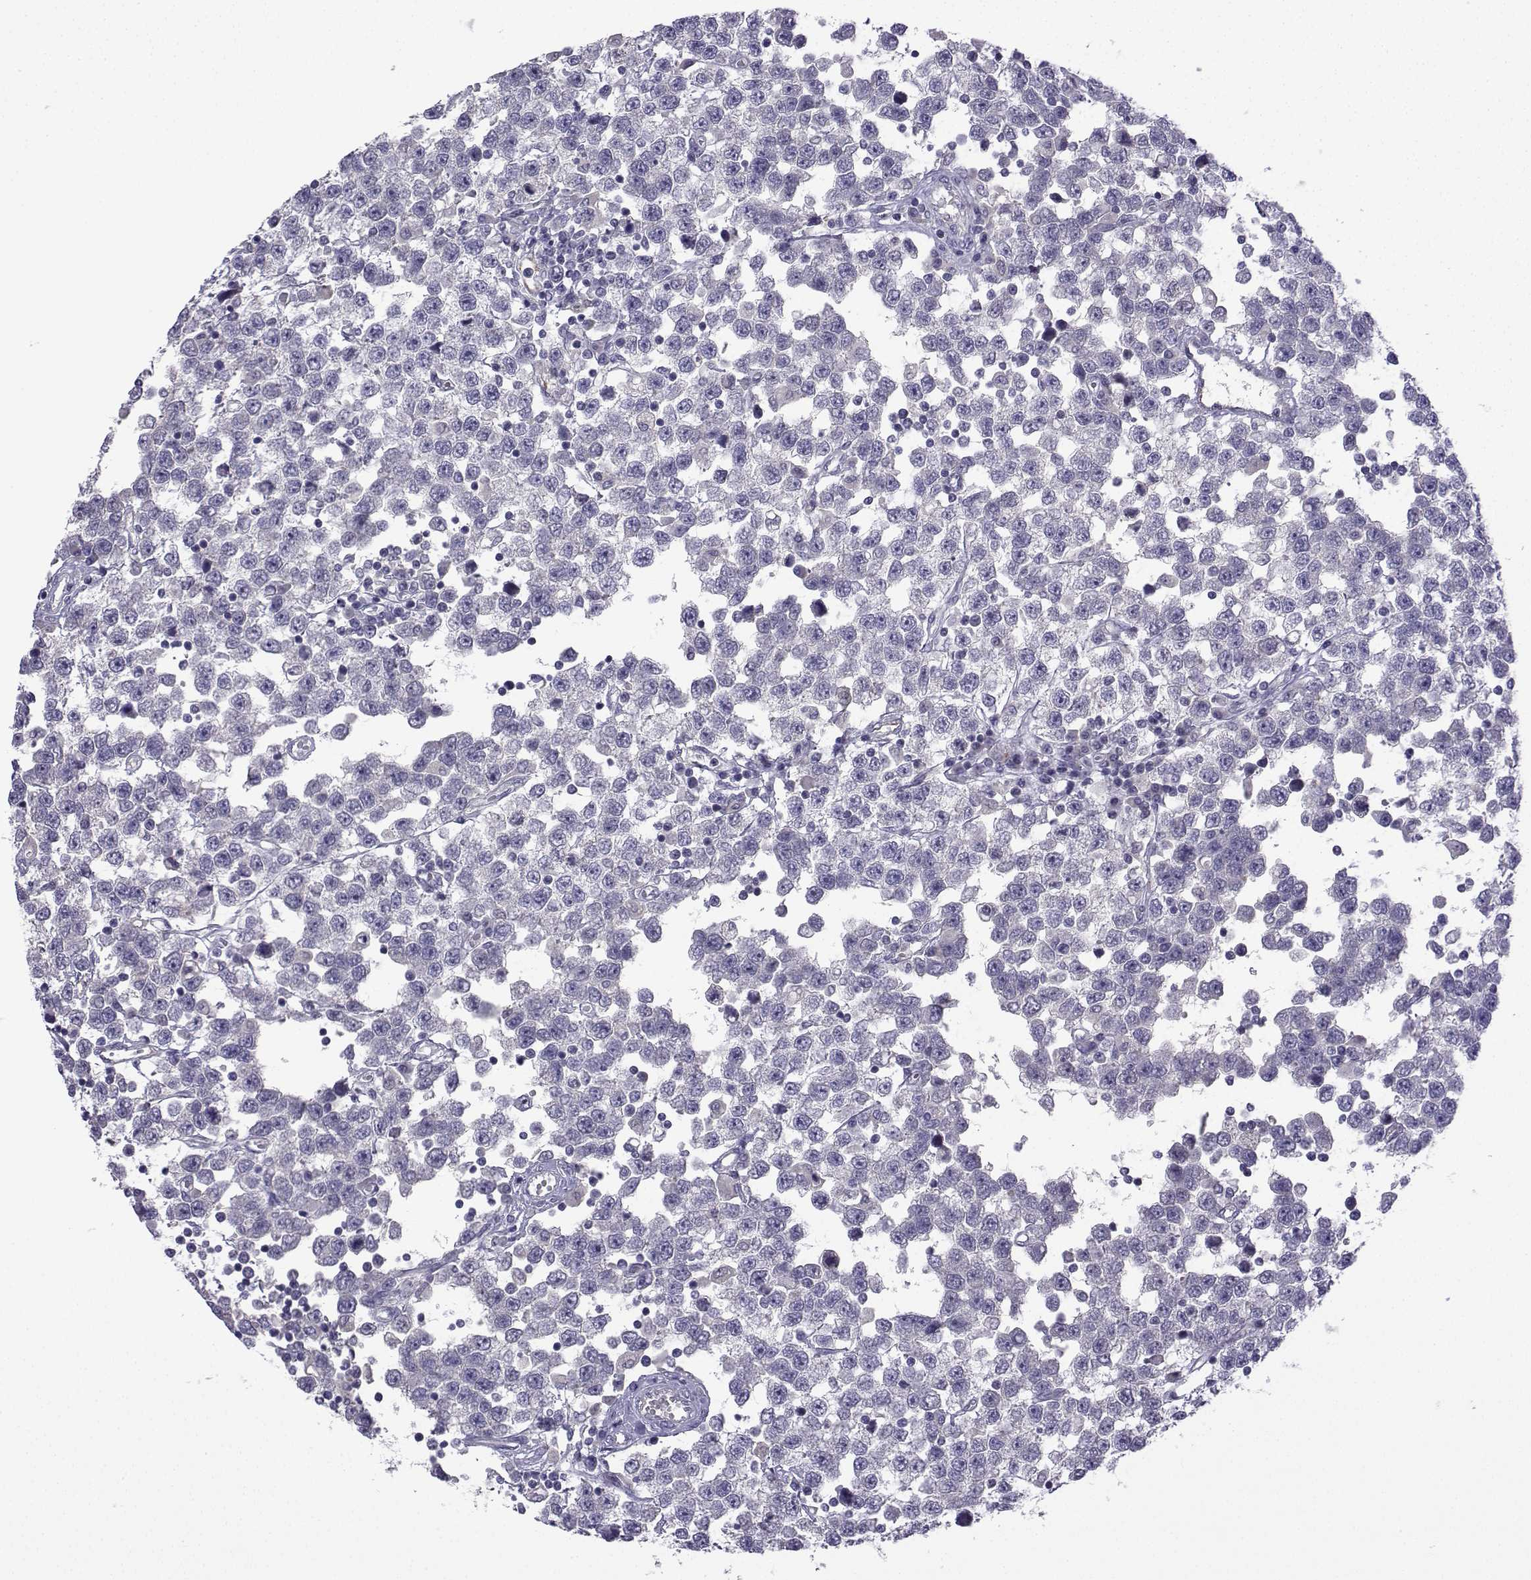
{"staining": {"intensity": "negative", "quantity": "none", "location": "none"}, "tissue": "testis cancer", "cell_type": "Tumor cells", "image_type": "cancer", "snomed": [{"axis": "morphology", "description": "Seminoma, NOS"}, {"axis": "topography", "description": "Testis"}], "caption": "IHC micrograph of testis cancer (seminoma) stained for a protein (brown), which demonstrates no staining in tumor cells.", "gene": "SPACA7", "patient": {"sex": "male", "age": 34}}